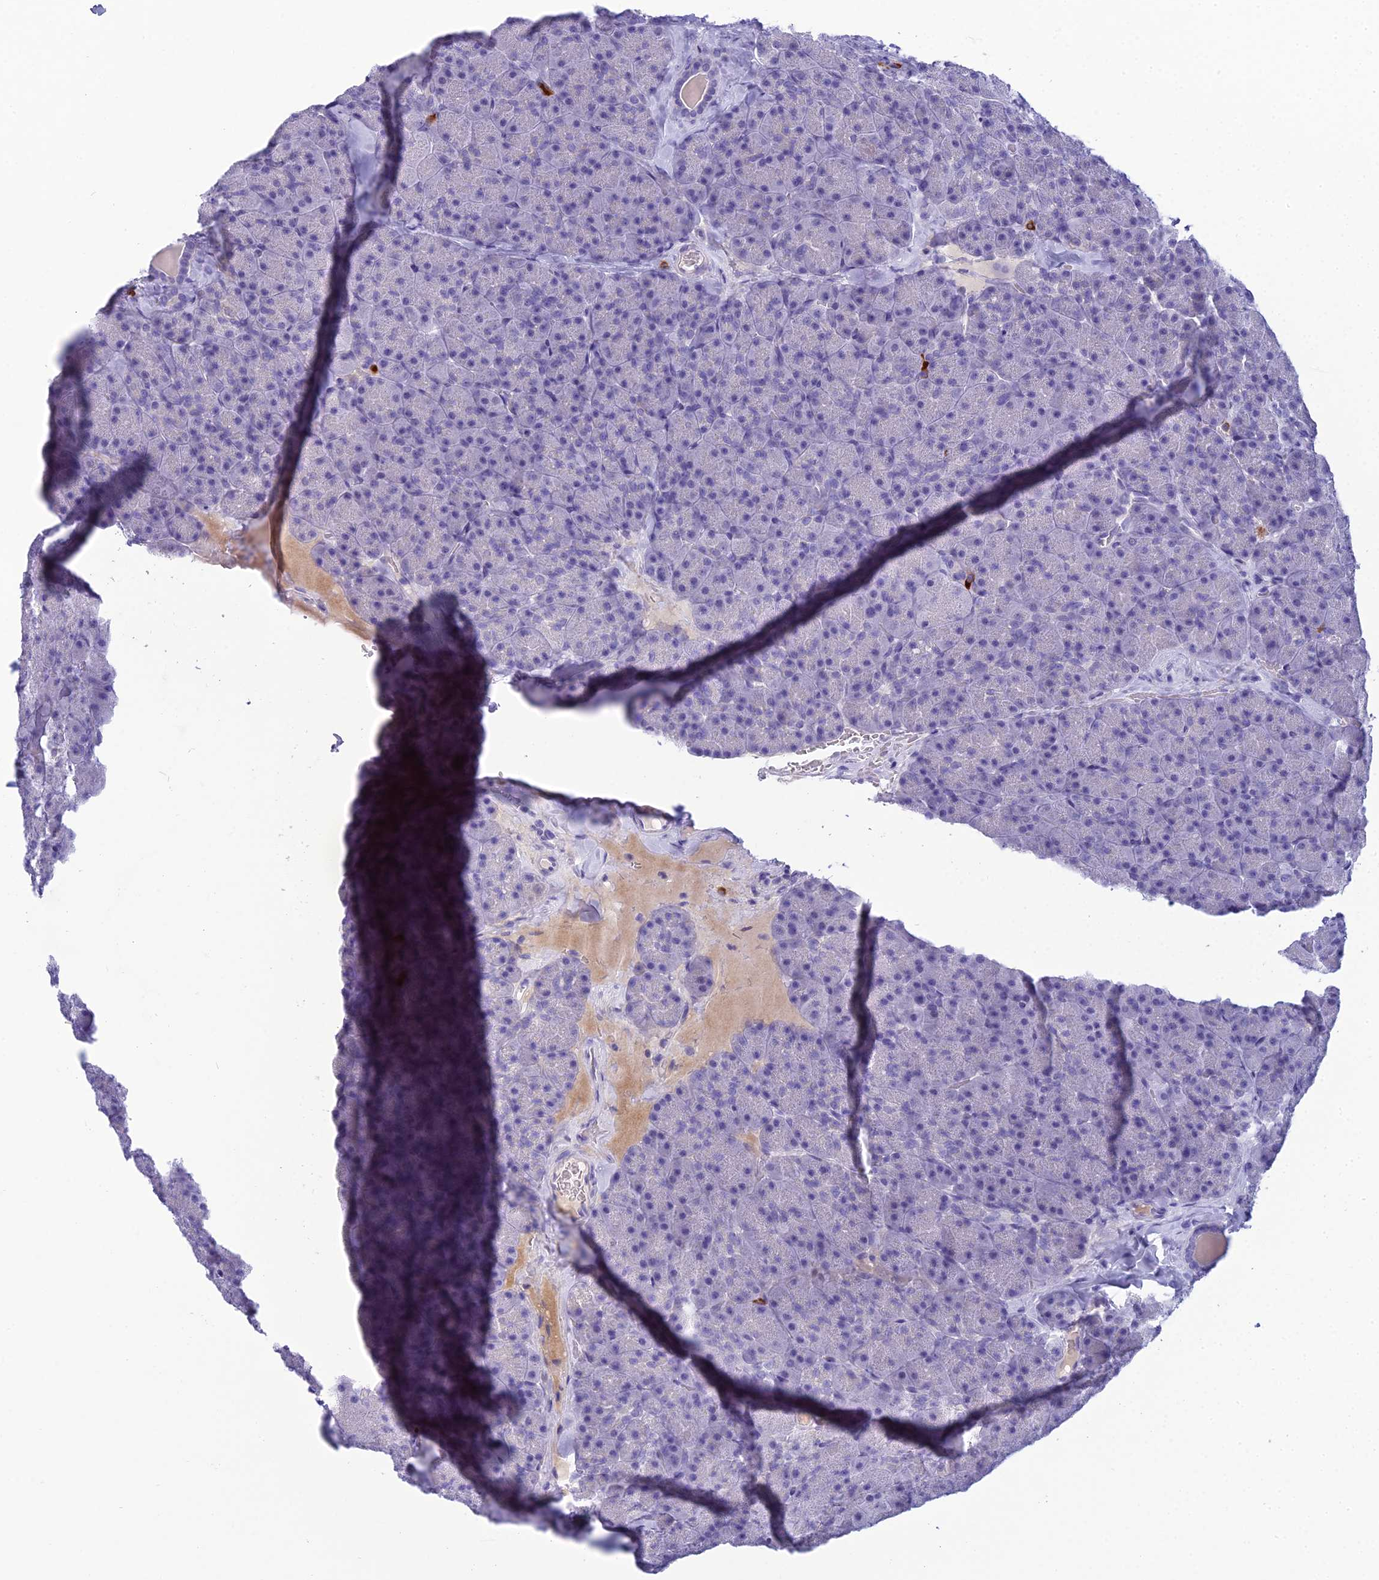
{"staining": {"intensity": "negative", "quantity": "none", "location": "none"}, "tissue": "pancreas", "cell_type": "Exocrine glandular cells", "image_type": "normal", "snomed": [{"axis": "morphology", "description": "Normal tissue, NOS"}, {"axis": "topography", "description": "Pancreas"}], "caption": "IHC photomicrograph of benign pancreas: pancreas stained with DAB reveals no significant protein expression in exocrine glandular cells.", "gene": "MUC13", "patient": {"sex": "male", "age": 36}}